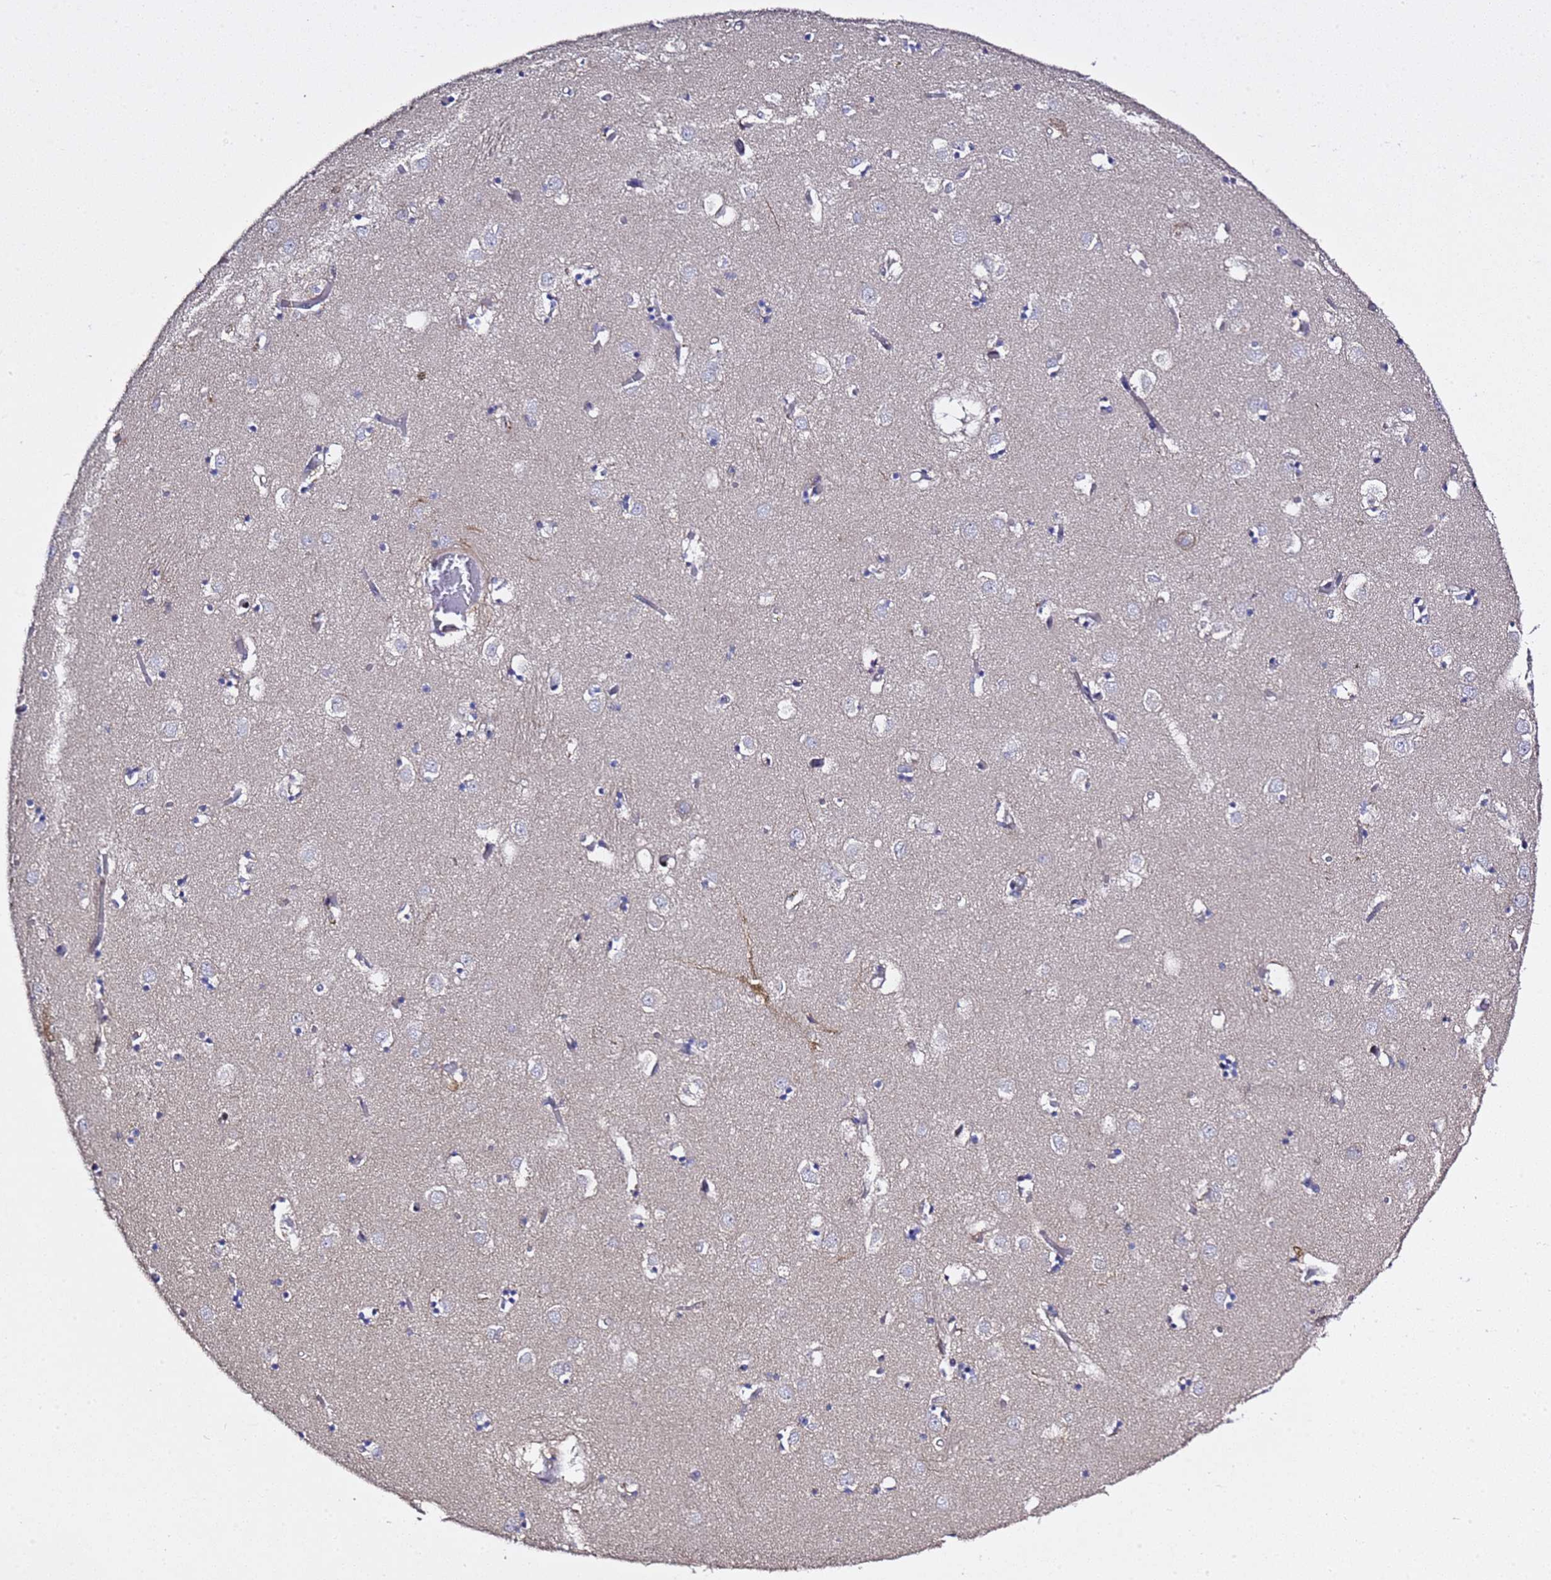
{"staining": {"intensity": "negative", "quantity": "none", "location": "none"}, "tissue": "caudate", "cell_type": "Glial cells", "image_type": "normal", "snomed": [{"axis": "morphology", "description": "Normal tissue, NOS"}, {"axis": "topography", "description": "Lateral ventricle wall"}], "caption": "The photomicrograph demonstrates no staining of glial cells in normal caudate.", "gene": "ALG3", "patient": {"sex": "male", "age": 70}}